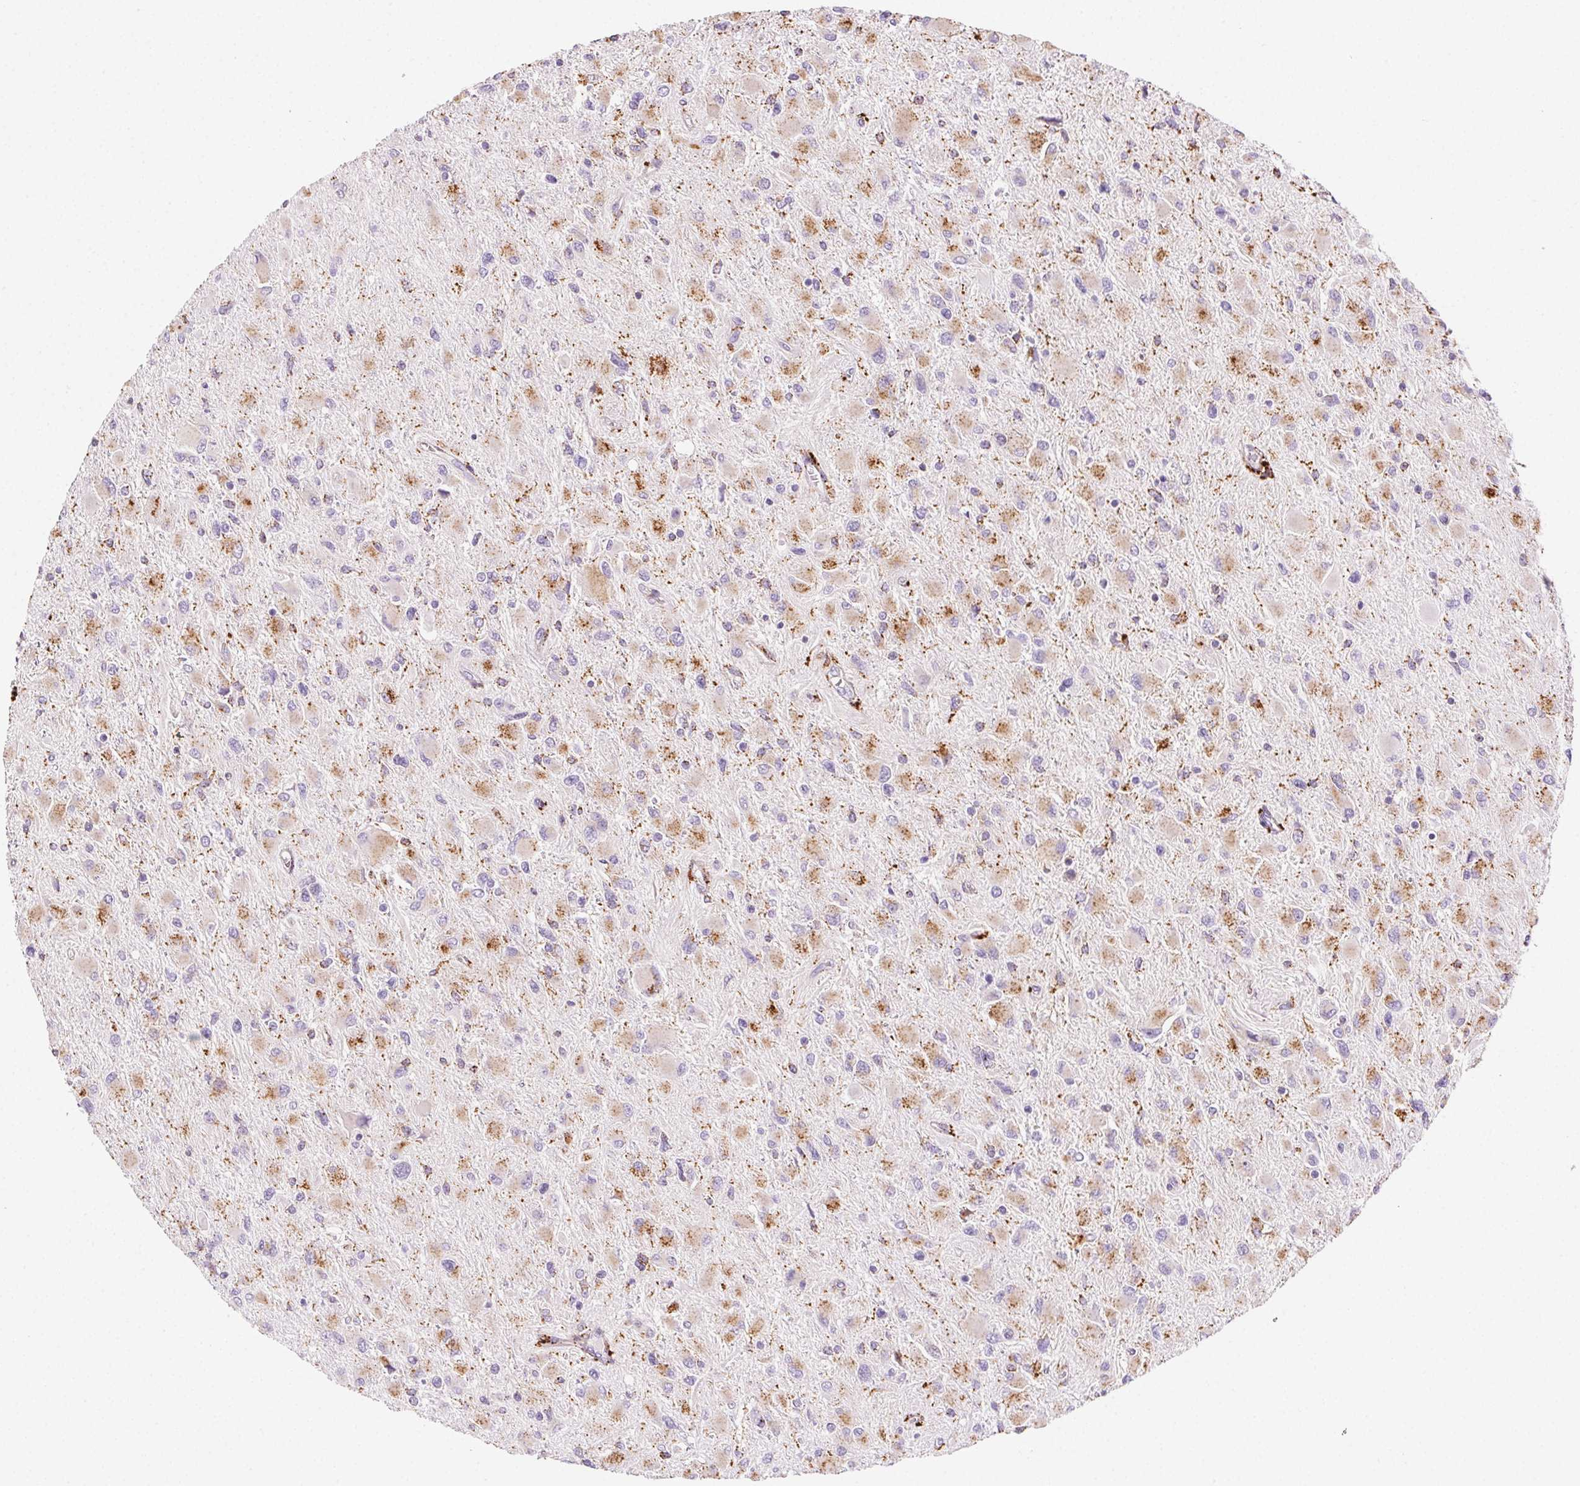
{"staining": {"intensity": "moderate", "quantity": "<25%", "location": "cytoplasmic/membranous"}, "tissue": "glioma", "cell_type": "Tumor cells", "image_type": "cancer", "snomed": [{"axis": "morphology", "description": "Glioma, malignant, High grade"}, {"axis": "topography", "description": "Cerebral cortex"}], "caption": "IHC histopathology image of human high-grade glioma (malignant) stained for a protein (brown), which shows low levels of moderate cytoplasmic/membranous staining in about <25% of tumor cells.", "gene": "SCPEP1", "patient": {"sex": "female", "age": 36}}